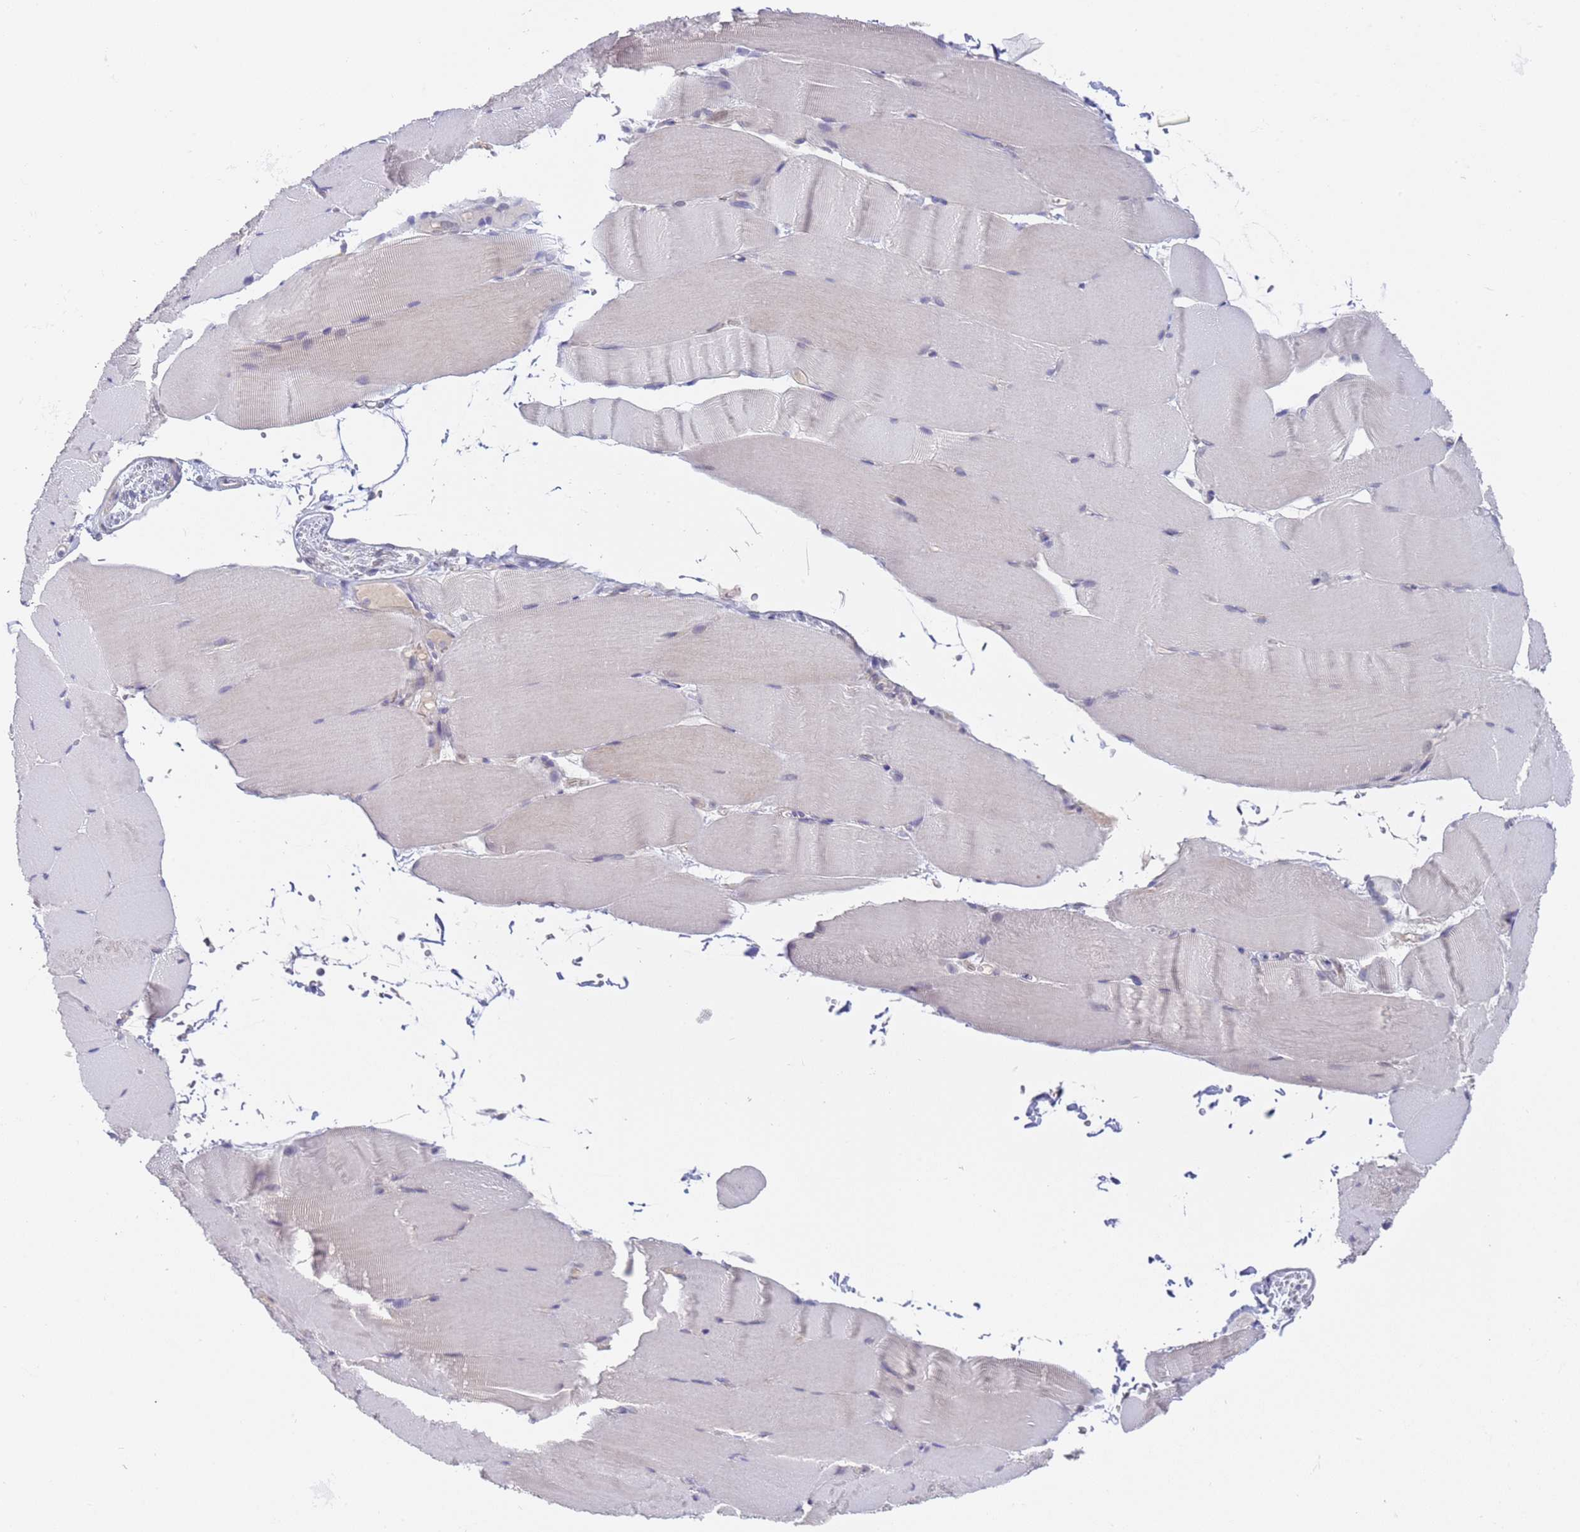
{"staining": {"intensity": "negative", "quantity": "none", "location": "none"}, "tissue": "skeletal muscle", "cell_type": "Myocytes", "image_type": "normal", "snomed": [{"axis": "morphology", "description": "Normal tissue, NOS"}, {"axis": "topography", "description": "Skeletal muscle"}, {"axis": "topography", "description": "Parathyroid gland"}], "caption": "DAB immunohistochemical staining of unremarkable skeletal muscle reveals no significant positivity in myocytes.", "gene": "TRMT10A", "patient": {"sex": "female", "age": 37}}